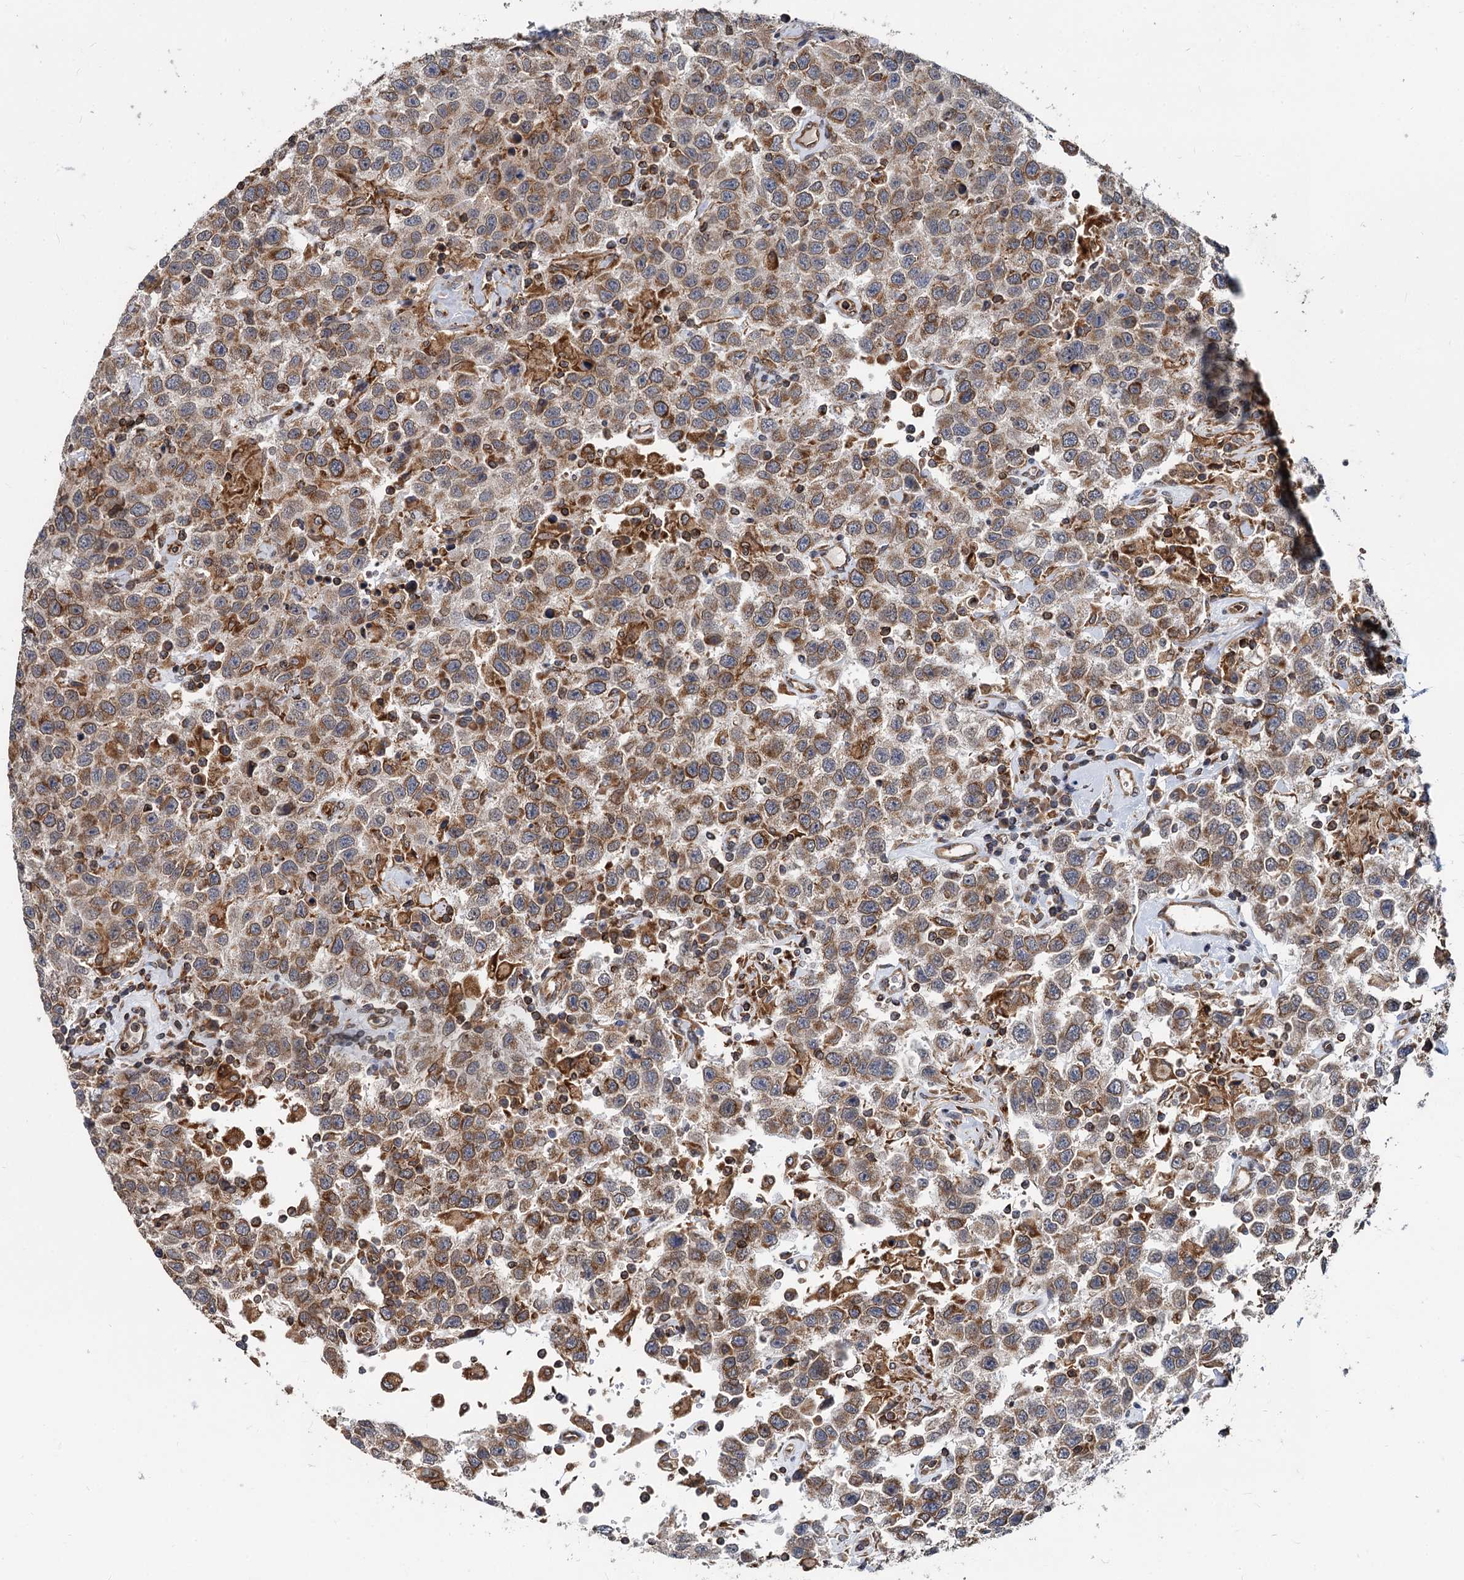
{"staining": {"intensity": "moderate", "quantity": ">75%", "location": "cytoplasmic/membranous"}, "tissue": "testis cancer", "cell_type": "Tumor cells", "image_type": "cancer", "snomed": [{"axis": "morphology", "description": "Seminoma, NOS"}, {"axis": "topography", "description": "Testis"}], "caption": "Protein analysis of testis cancer (seminoma) tissue shows moderate cytoplasmic/membranous positivity in approximately >75% of tumor cells.", "gene": "STIM1", "patient": {"sex": "male", "age": 41}}